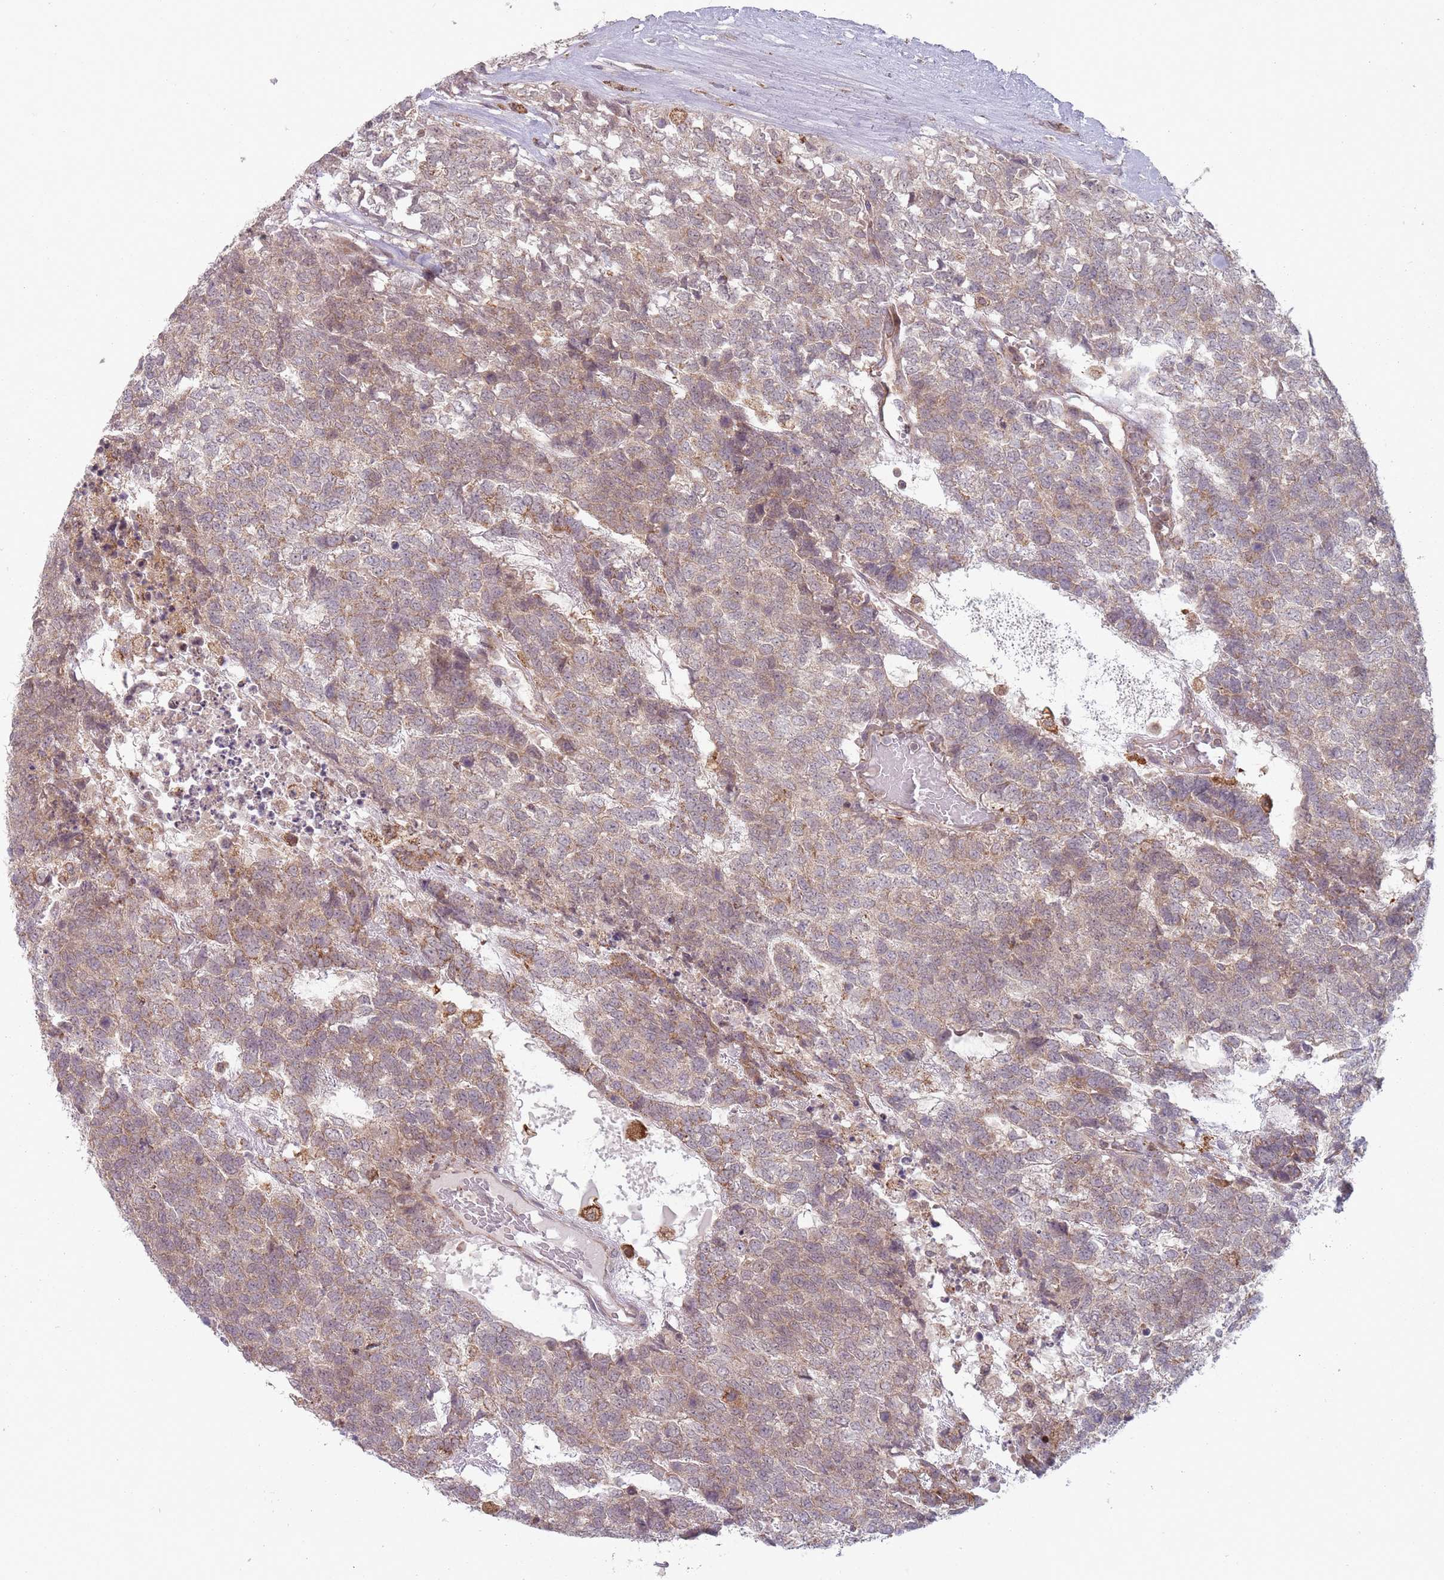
{"staining": {"intensity": "weak", "quantity": ">75%", "location": "cytoplasmic/membranous"}, "tissue": "testis cancer", "cell_type": "Tumor cells", "image_type": "cancer", "snomed": [{"axis": "morphology", "description": "Carcinoma, Embryonal, NOS"}, {"axis": "topography", "description": "Testis"}], "caption": "Tumor cells display low levels of weak cytoplasmic/membranous staining in about >75% of cells in human testis cancer.", "gene": "OR10Q1", "patient": {"sex": "male", "age": 23}}